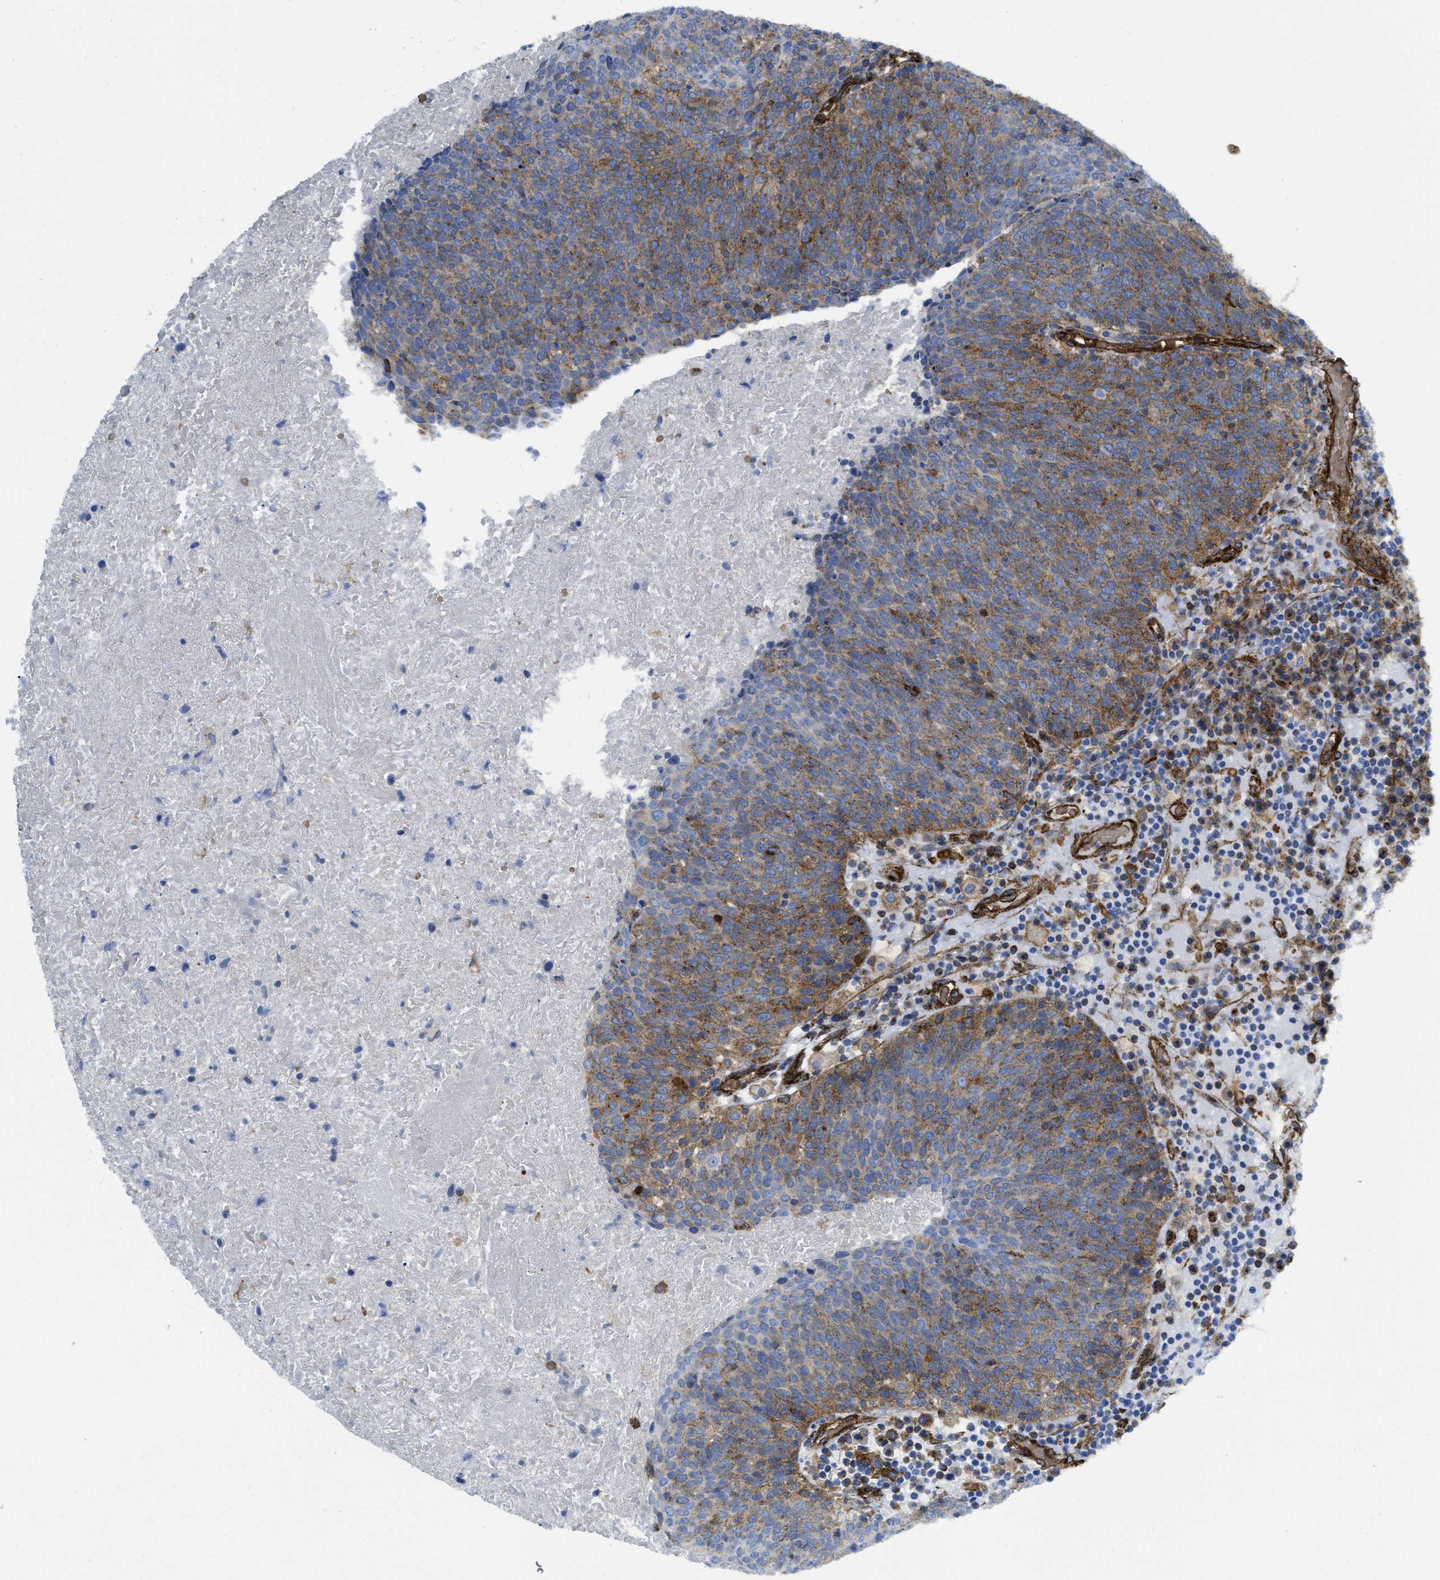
{"staining": {"intensity": "moderate", "quantity": "25%-75%", "location": "cytoplasmic/membranous"}, "tissue": "head and neck cancer", "cell_type": "Tumor cells", "image_type": "cancer", "snomed": [{"axis": "morphology", "description": "Squamous cell carcinoma, NOS"}, {"axis": "morphology", "description": "Squamous cell carcinoma, metastatic, NOS"}, {"axis": "topography", "description": "Lymph node"}, {"axis": "topography", "description": "Head-Neck"}], "caption": "The histopathology image displays a brown stain indicating the presence of a protein in the cytoplasmic/membranous of tumor cells in head and neck metastatic squamous cell carcinoma.", "gene": "HIP1", "patient": {"sex": "male", "age": 62}}